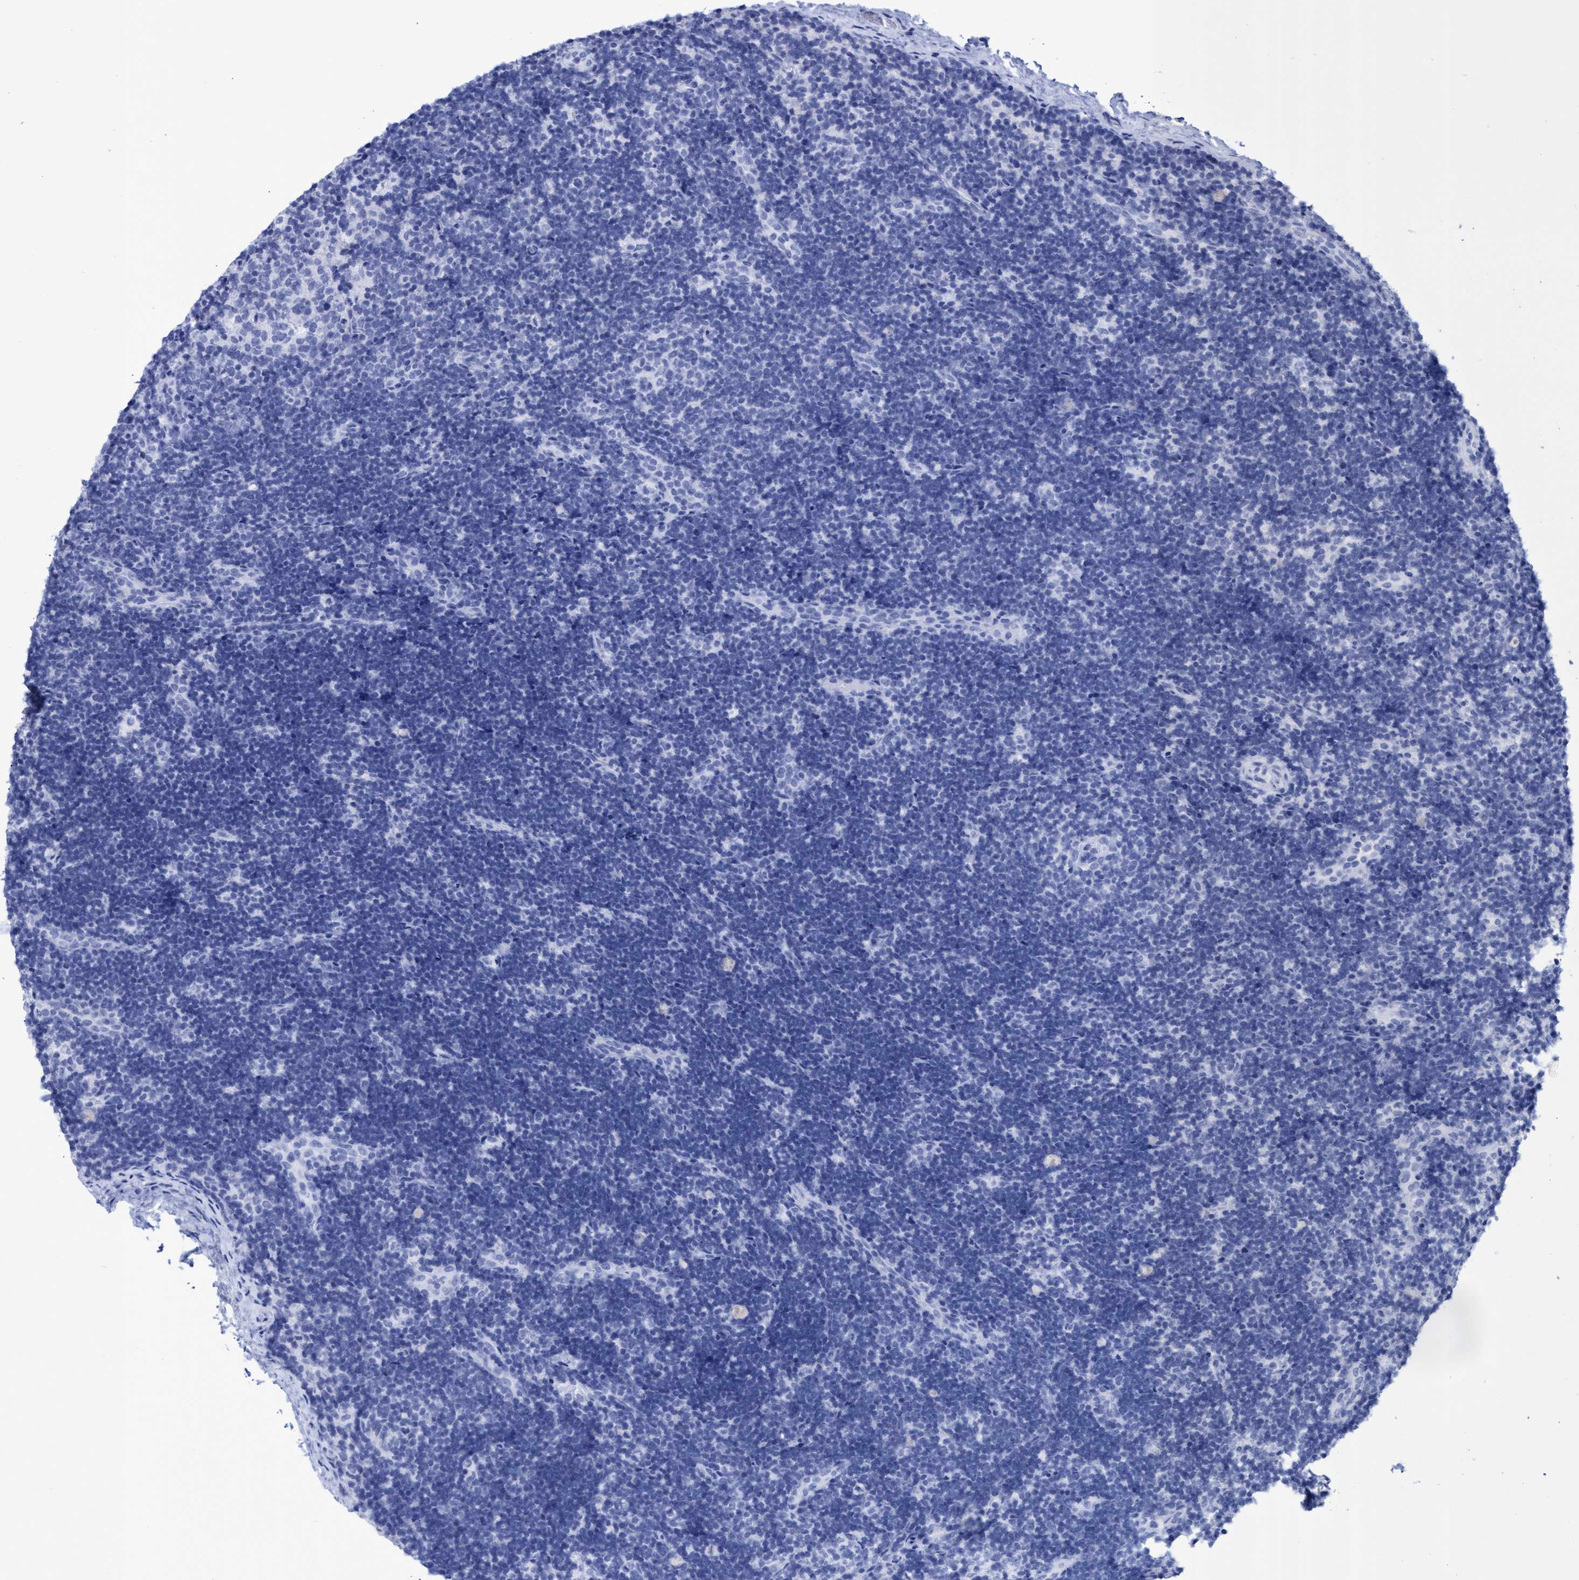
{"staining": {"intensity": "negative", "quantity": "none", "location": "none"}, "tissue": "lymph node", "cell_type": "Germinal center cells", "image_type": "normal", "snomed": [{"axis": "morphology", "description": "Normal tissue, NOS"}, {"axis": "topography", "description": "Lymph node"}], "caption": "Histopathology image shows no protein positivity in germinal center cells of normal lymph node.", "gene": "INSL6", "patient": {"sex": "female", "age": 14}}